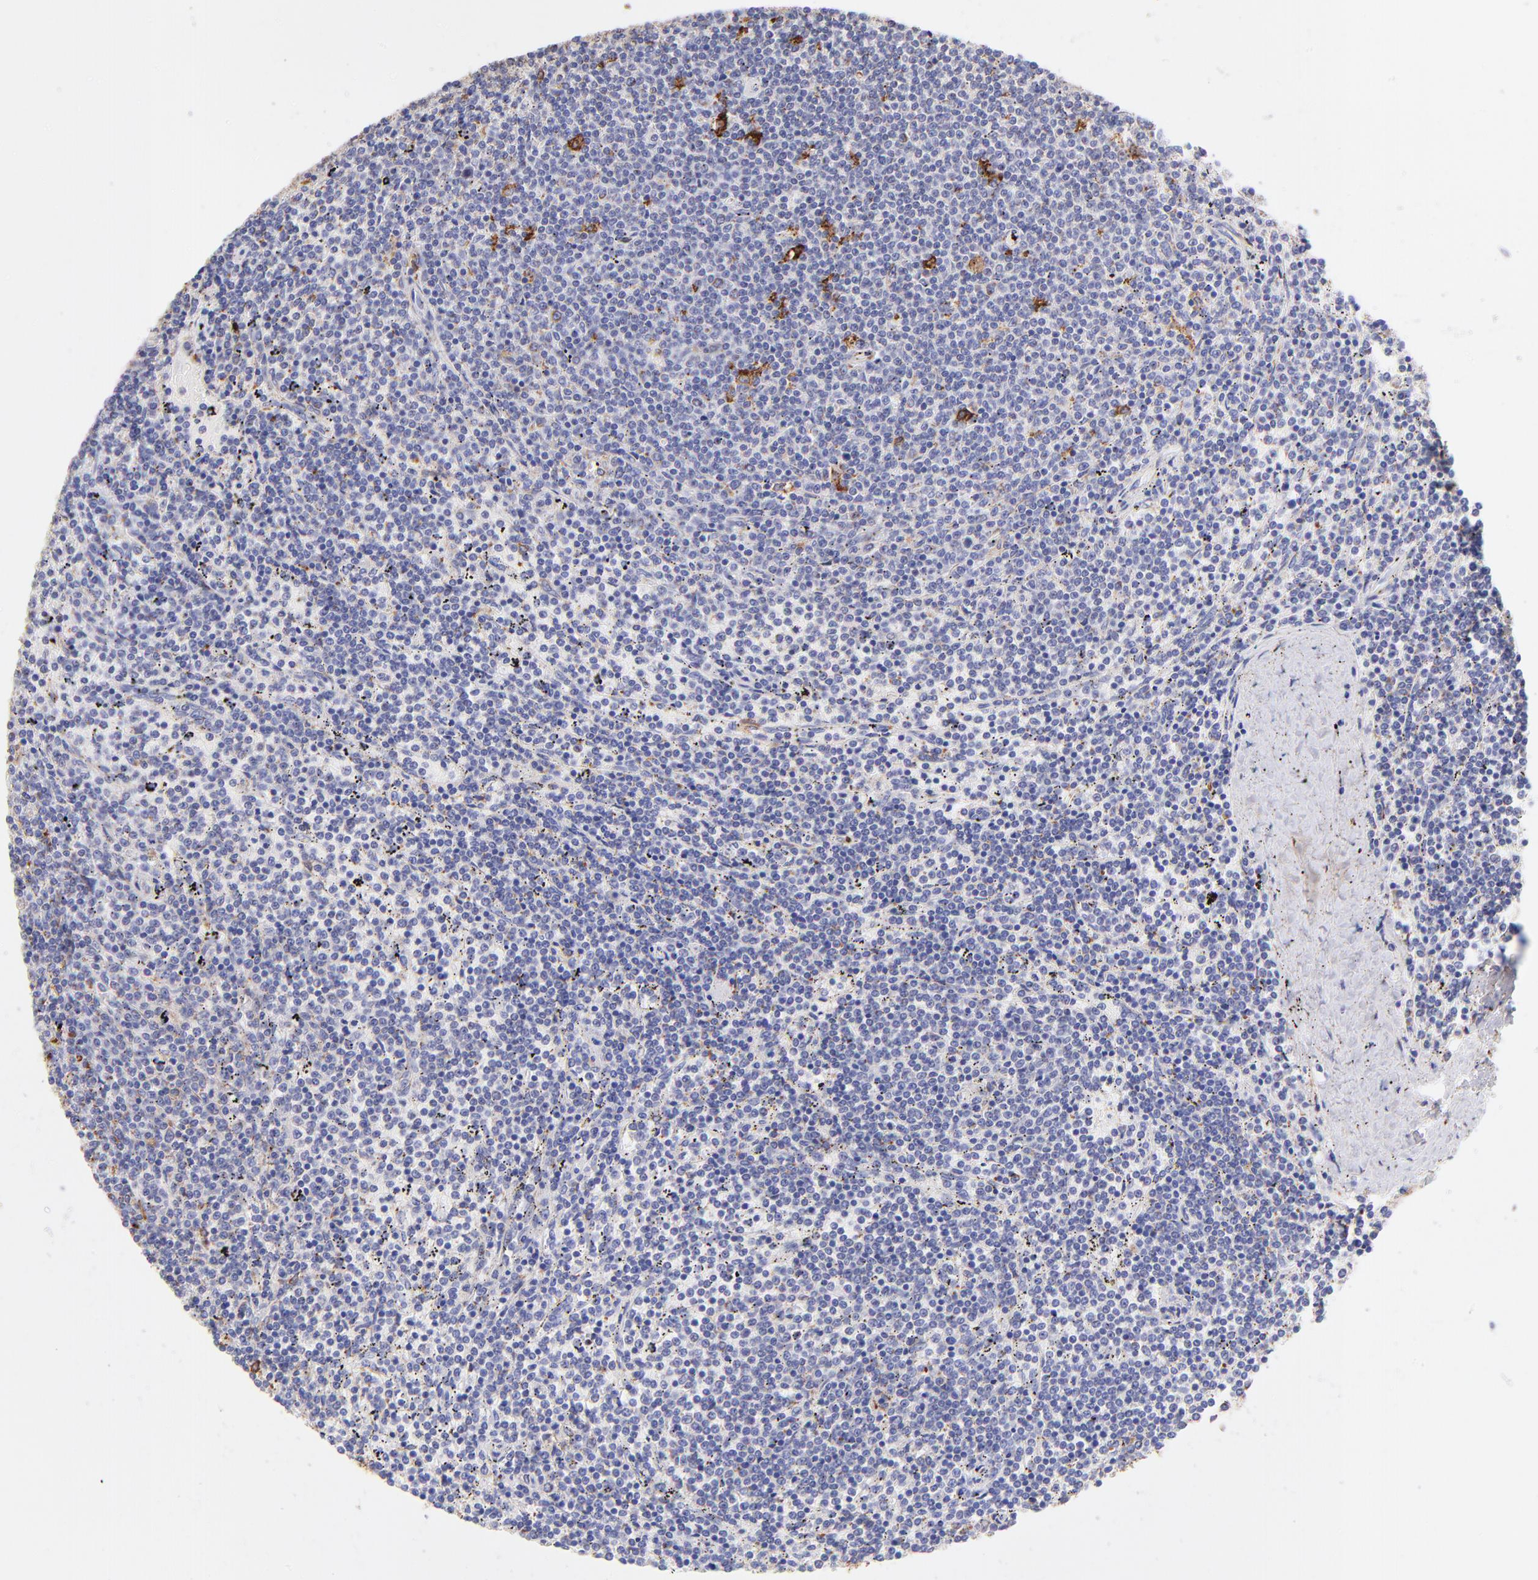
{"staining": {"intensity": "negative", "quantity": "none", "location": "none"}, "tissue": "lymphoma", "cell_type": "Tumor cells", "image_type": "cancer", "snomed": [{"axis": "morphology", "description": "Malignant lymphoma, non-Hodgkin's type, Low grade"}, {"axis": "topography", "description": "Spleen"}], "caption": "IHC histopathology image of human lymphoma stained for a protein (brown), which demonstrates no expression in tumor cells.", "gene": "SPARC", "patient": {"sex": "female", "age": 50}}